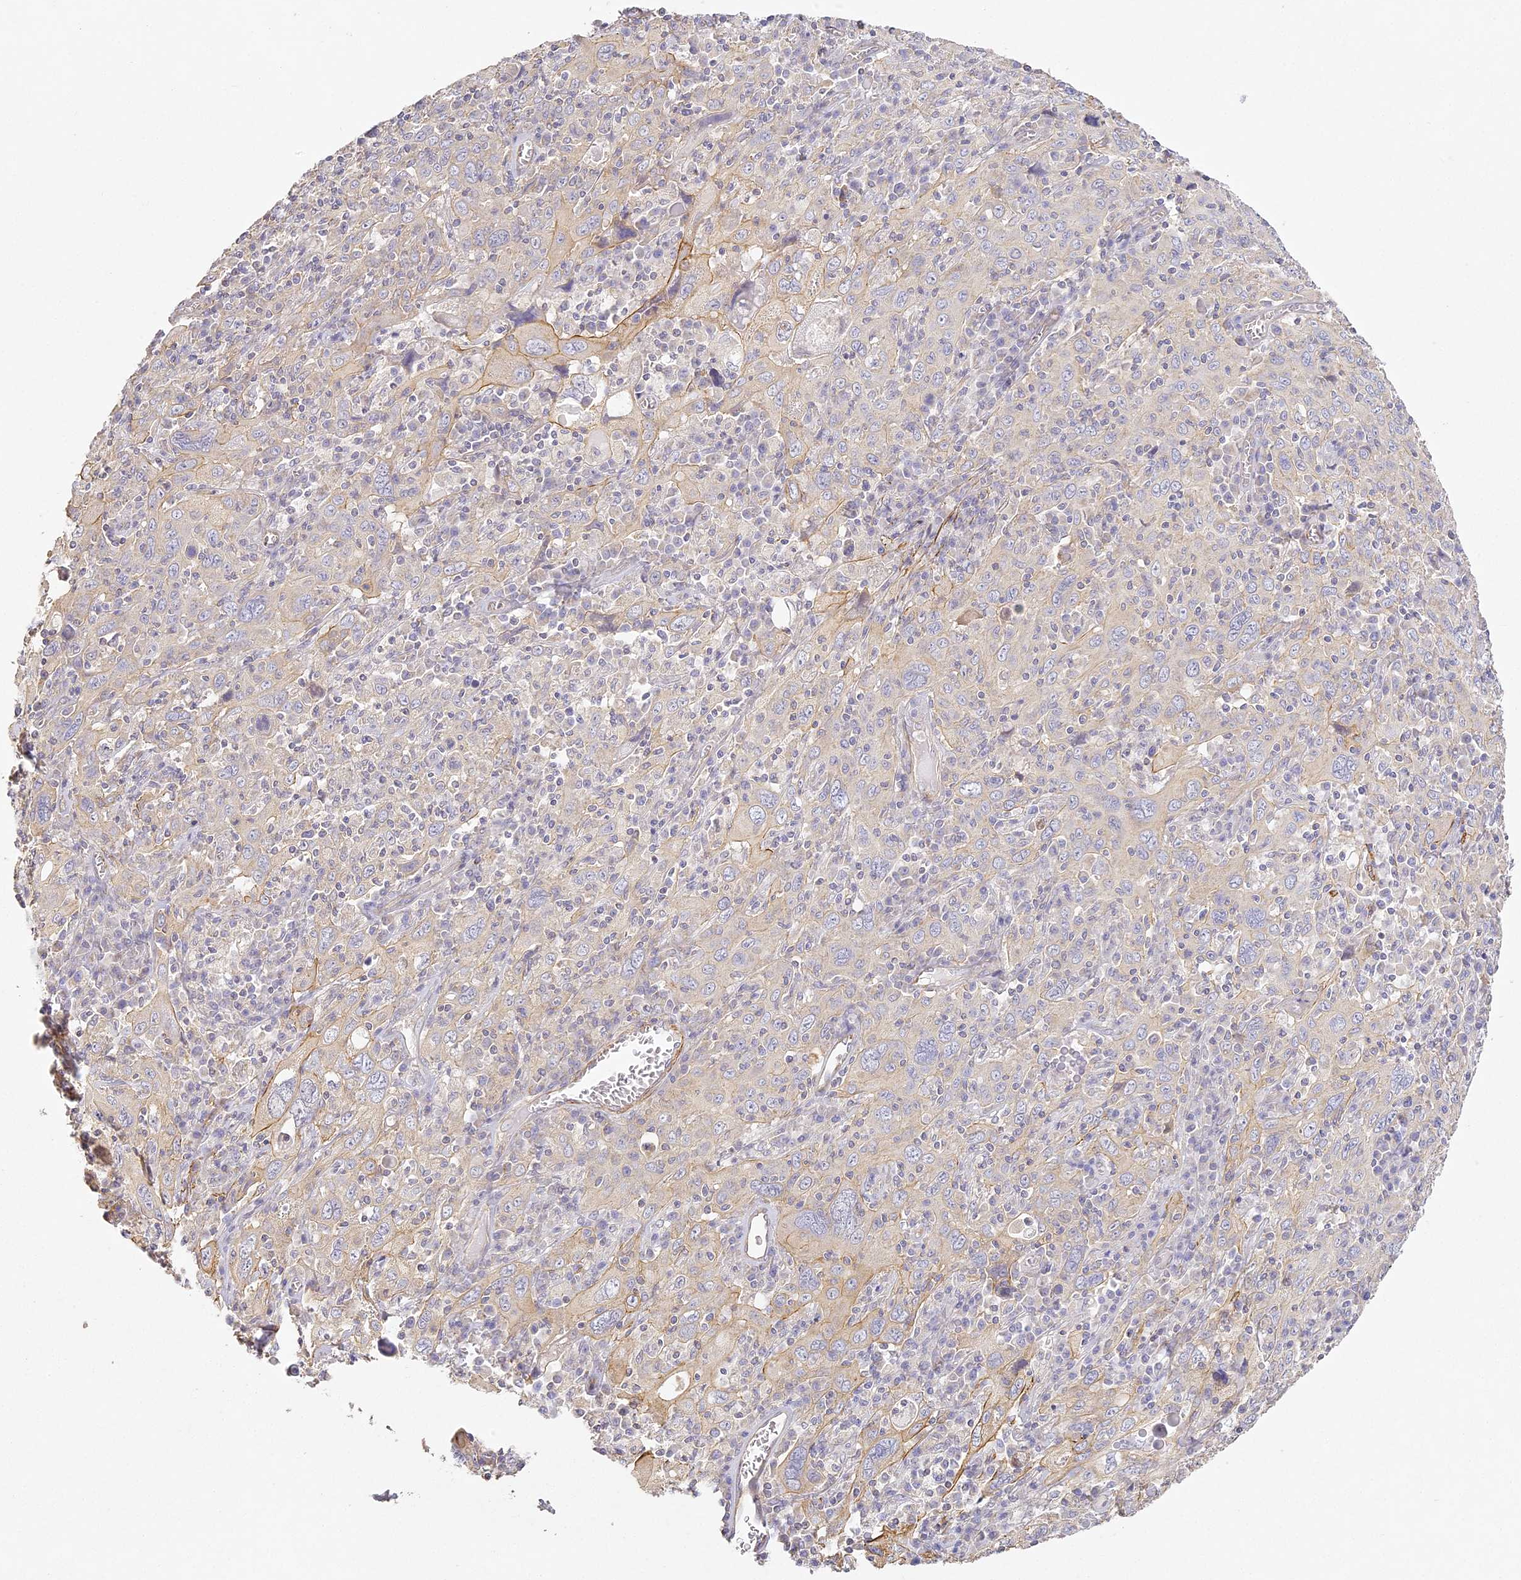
{"staining": {"intensity": "weak", "quantity": "<25%", "location": "cytoplasmic/membranous"}, "tissue": "cervical cancer", "cell_type": "Tumor cells", "image_type": "cancer", "snomed": [{"axis": "morphology", "description": "Squamous cell carcinoma, NOS"}, {"axis": "topography", "description": "Cervix"}], "caption": "Immunohistochemistry of cervical cancer (squamous cell carcinoma) shows no positivity in tumor cells. Nuclei are stained in blue.", "gene": "MED28", "patient": {"sex": "female", "age": 46}}